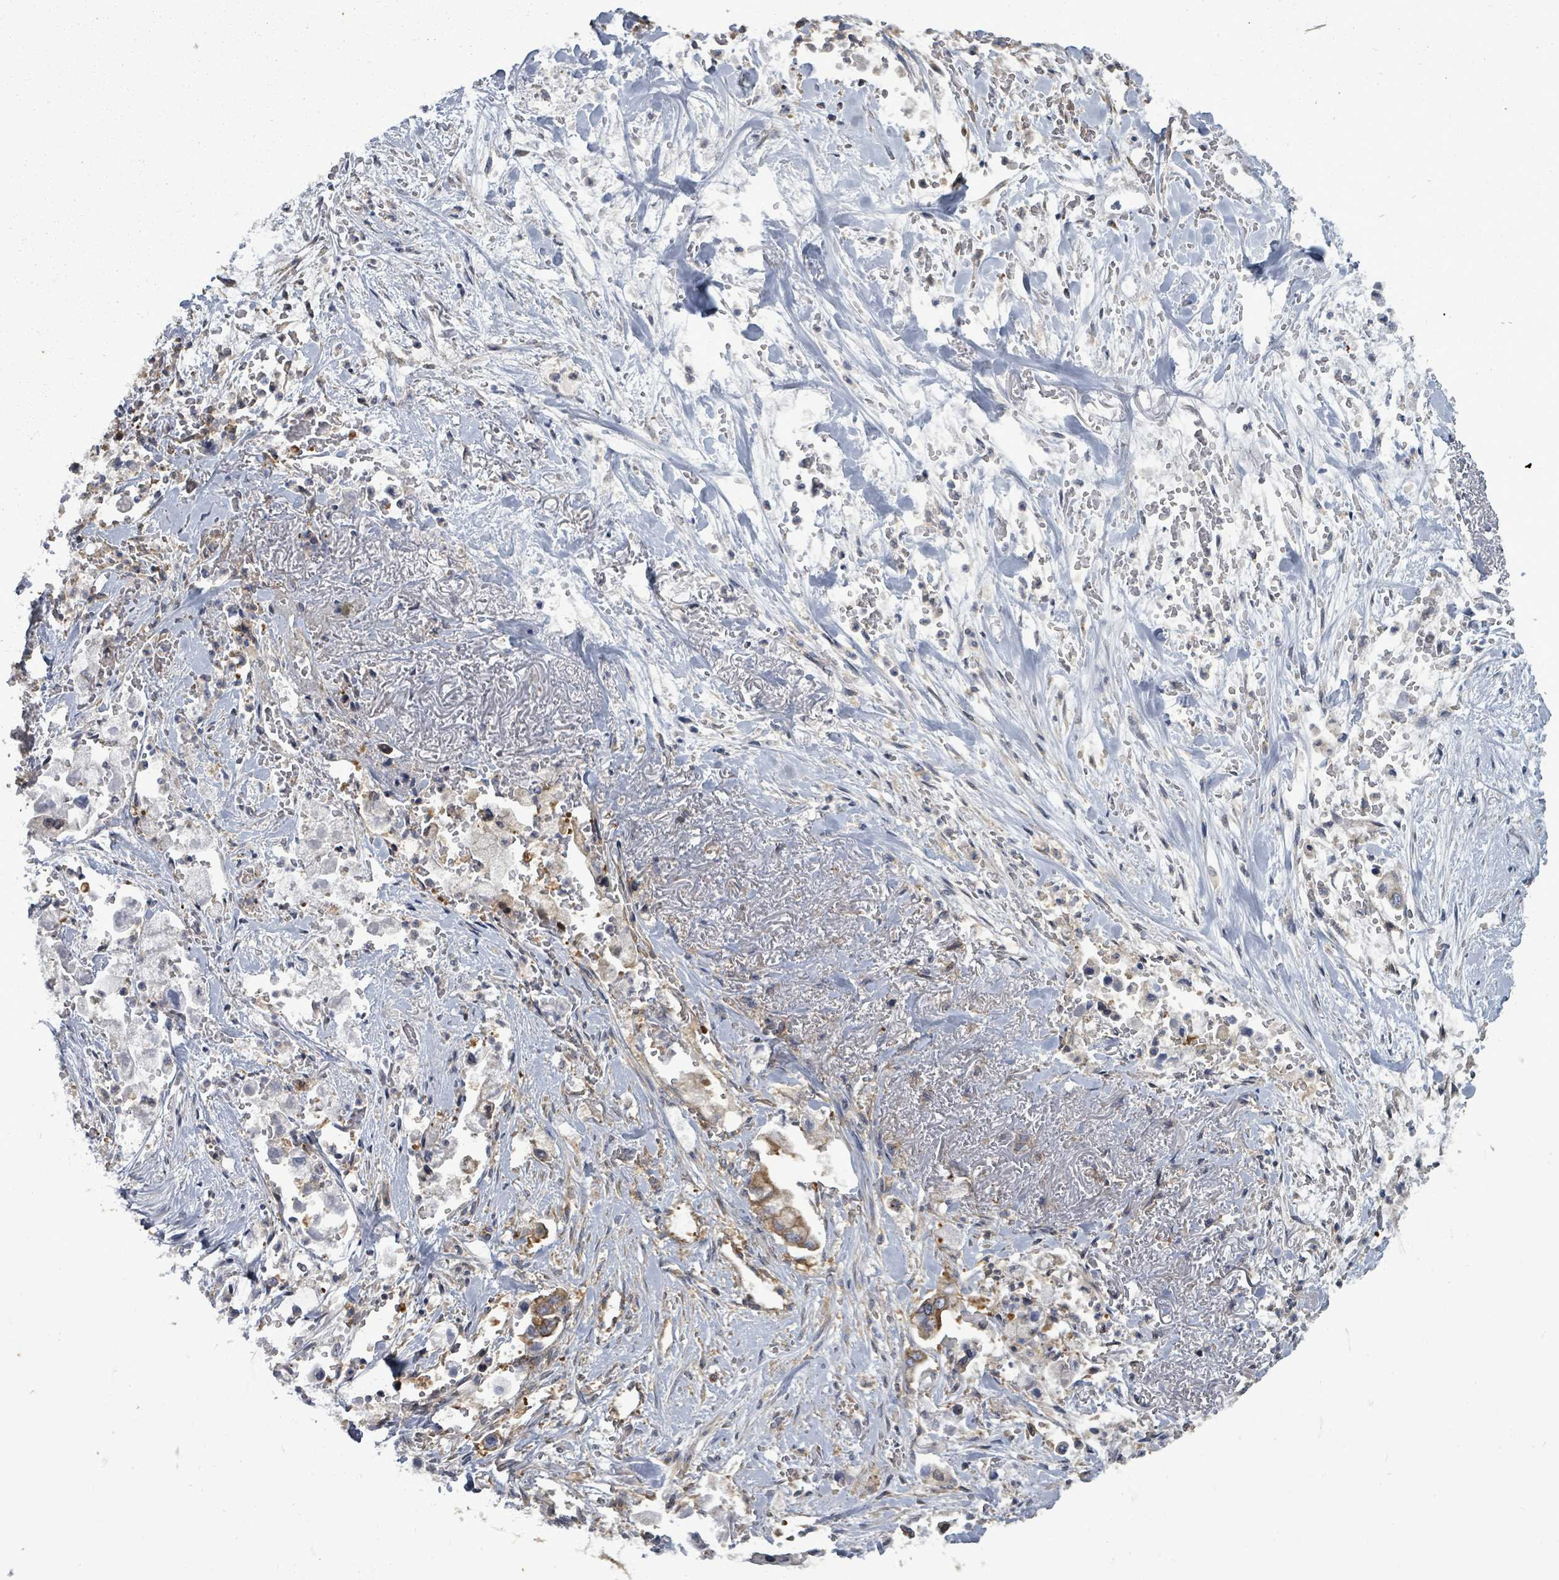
{"staining": {"intensity": "moderate", "quantity": ">75%", "location": "cytoplasmic/membranous"}, "tissue": "stomach cancer", "cell_type": "Tumor cells", "image_type": "cancer", "snomed": [{"axis": "morphology", "description": "Adenocarcinoma, NOS"}, {"axis": "topography", "description": "Stomach"}], "caption": "Immunohistochemical staining of human stomach adenocarcinoma shows moderate cytoplasmic/membranous protein positivity in approximately >75% of tumor cells.", "gene": "EIF3C", "patient": {"sex": "male", "age": 62}}